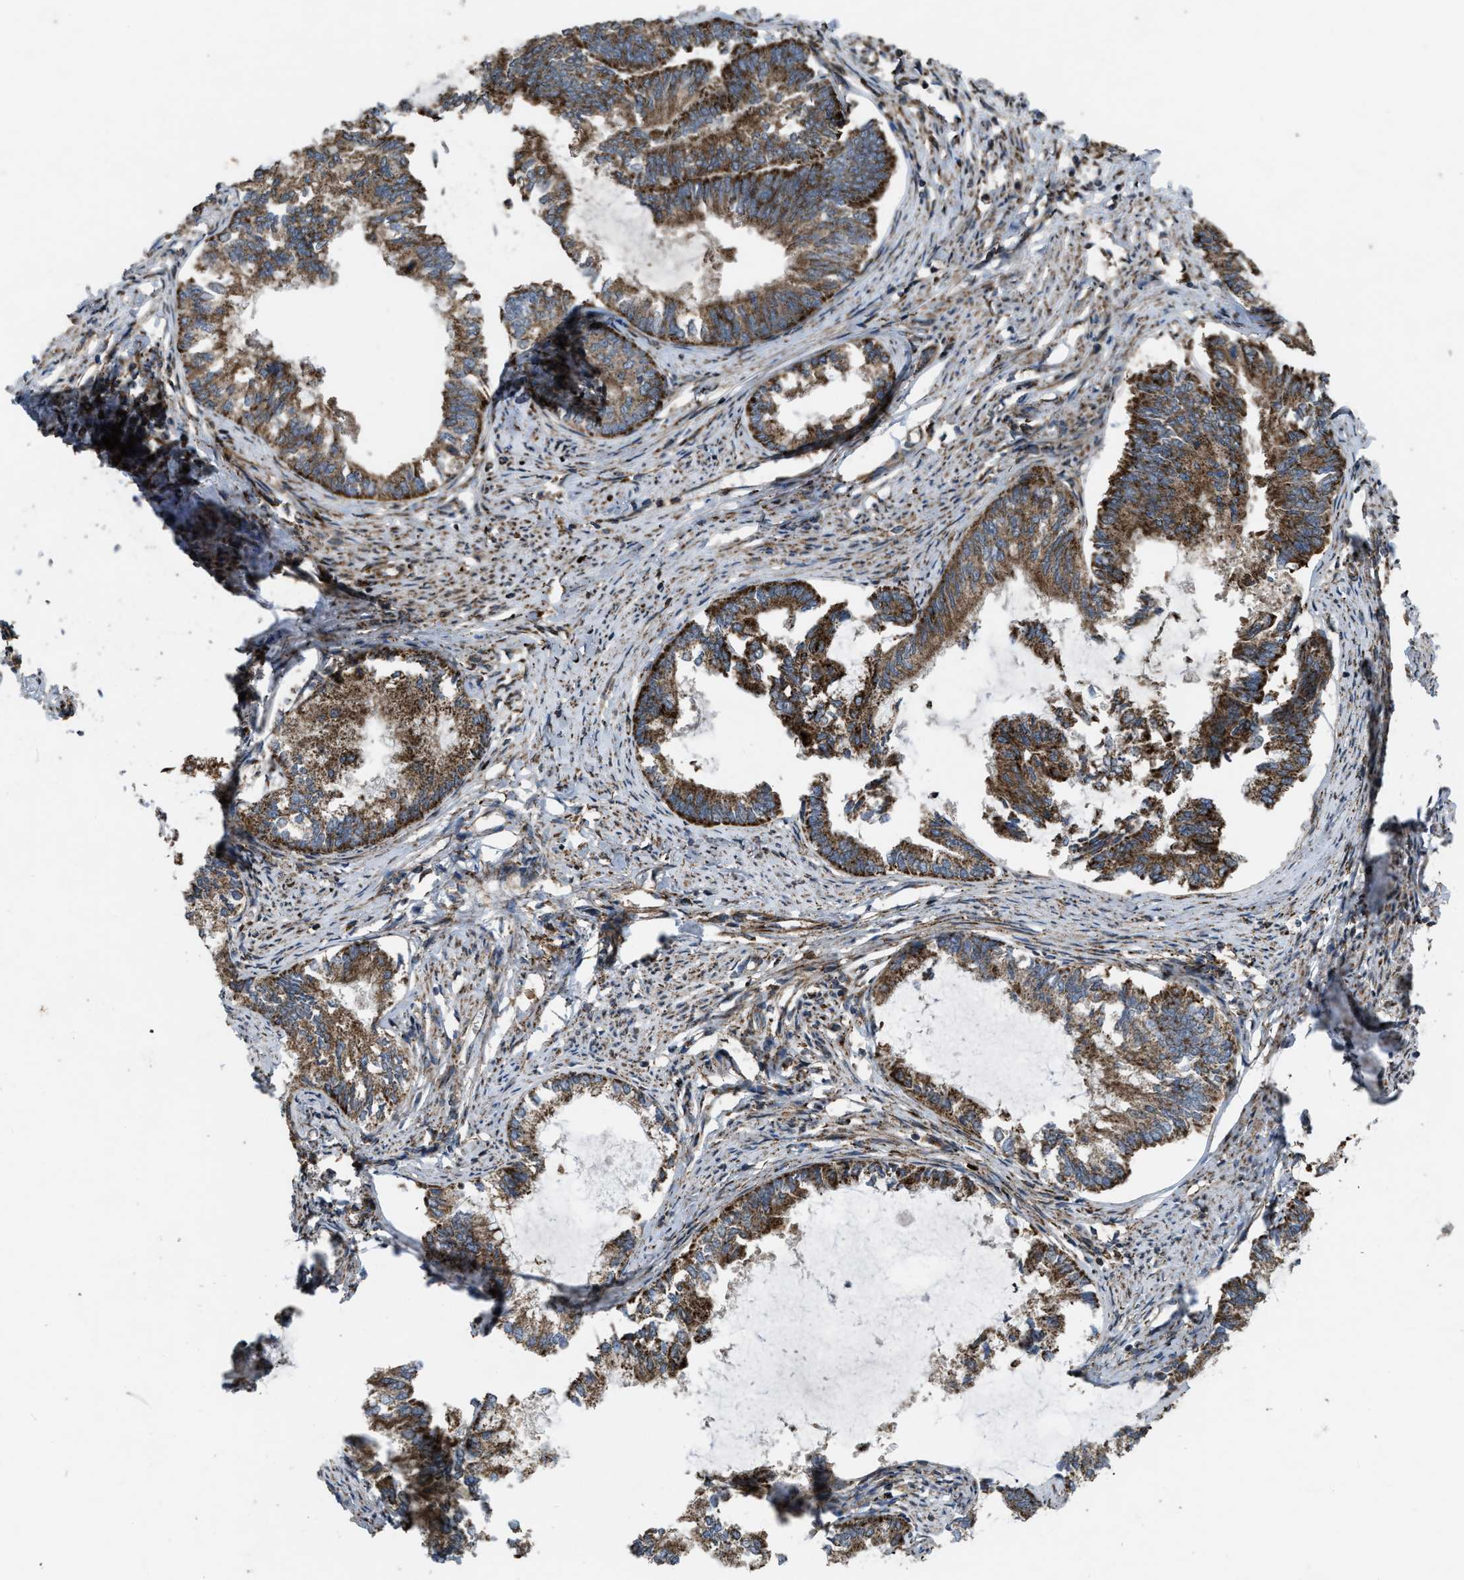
{"staining": {"intensity": "strong", "quantity": ">75%", "location": "cytoplasmic/membranous"}, "tissue": "endometrial cancer", "cell_type": "Tumor cells", "image_type": "cancer", "snomed": [{"axis": "morphology", "description": "Adenocarcinoma, NOS"}, {"axis": "topography", "description": "Endometrium"}], "caption": "Protein staining demonstrates strong cytoplasmic/membranous expression in approximately >75% of tumor cells in endometrial cancer (adenocarcinoma).", "gene": "PER3", "patient": {"sex": "female", "age": 86}}